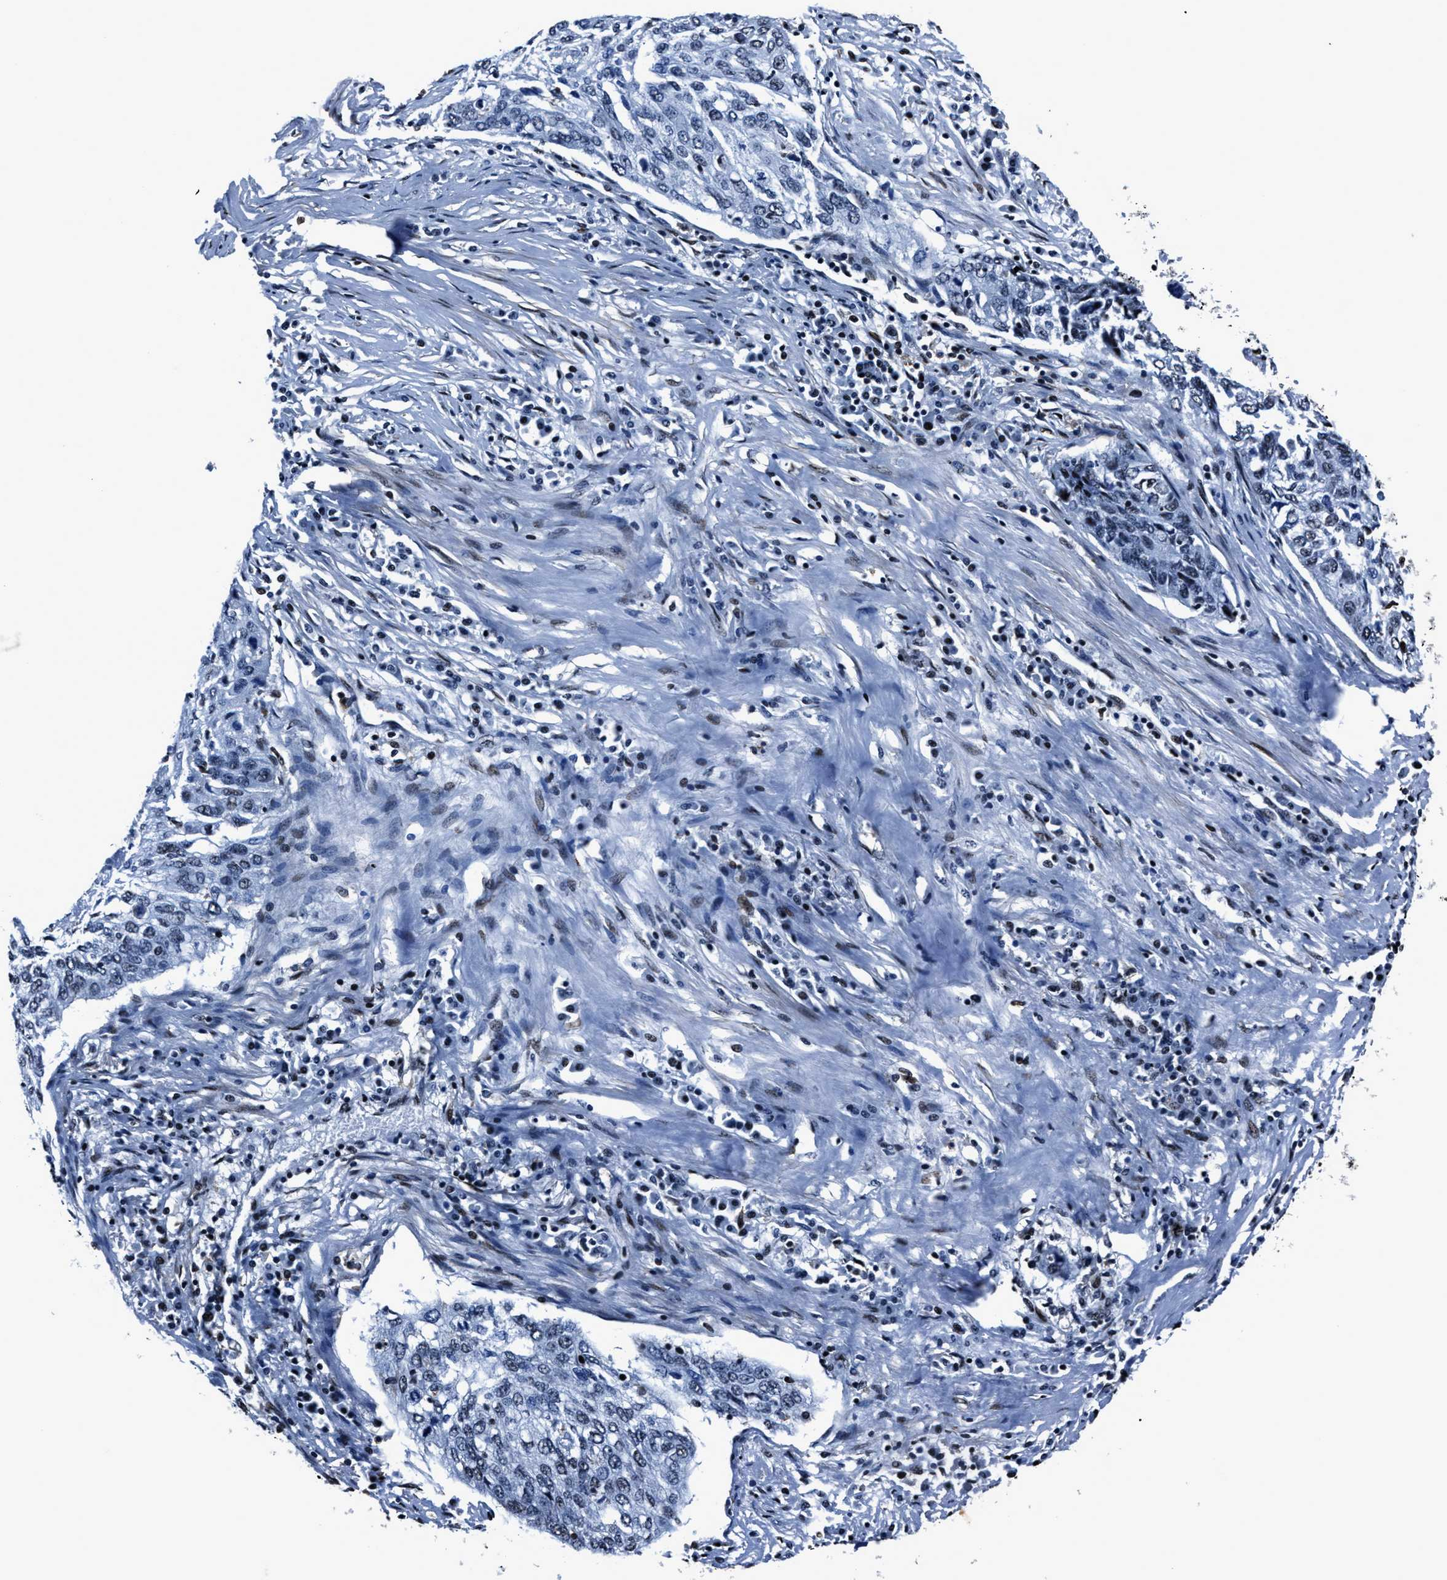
{"staining": {"intensity": "negative", "quantity": "none", "location": "none"}, "tissue": "lung cancer", "cell_type": "Tumor cells", "image_type": "cancer", "snomed": [{"axis": "morphology", "description": "Squamous cell carcinoma, NOS"}, {"axis": "topography", "description": "Lung"}], "caption": "Immunohistochemistry (IHC) of human squamous cell carcinoma (lung) shows no positivity in tumor cells.", "gene": "PPIE", "patient": {"sex": "female", "age": 63}}